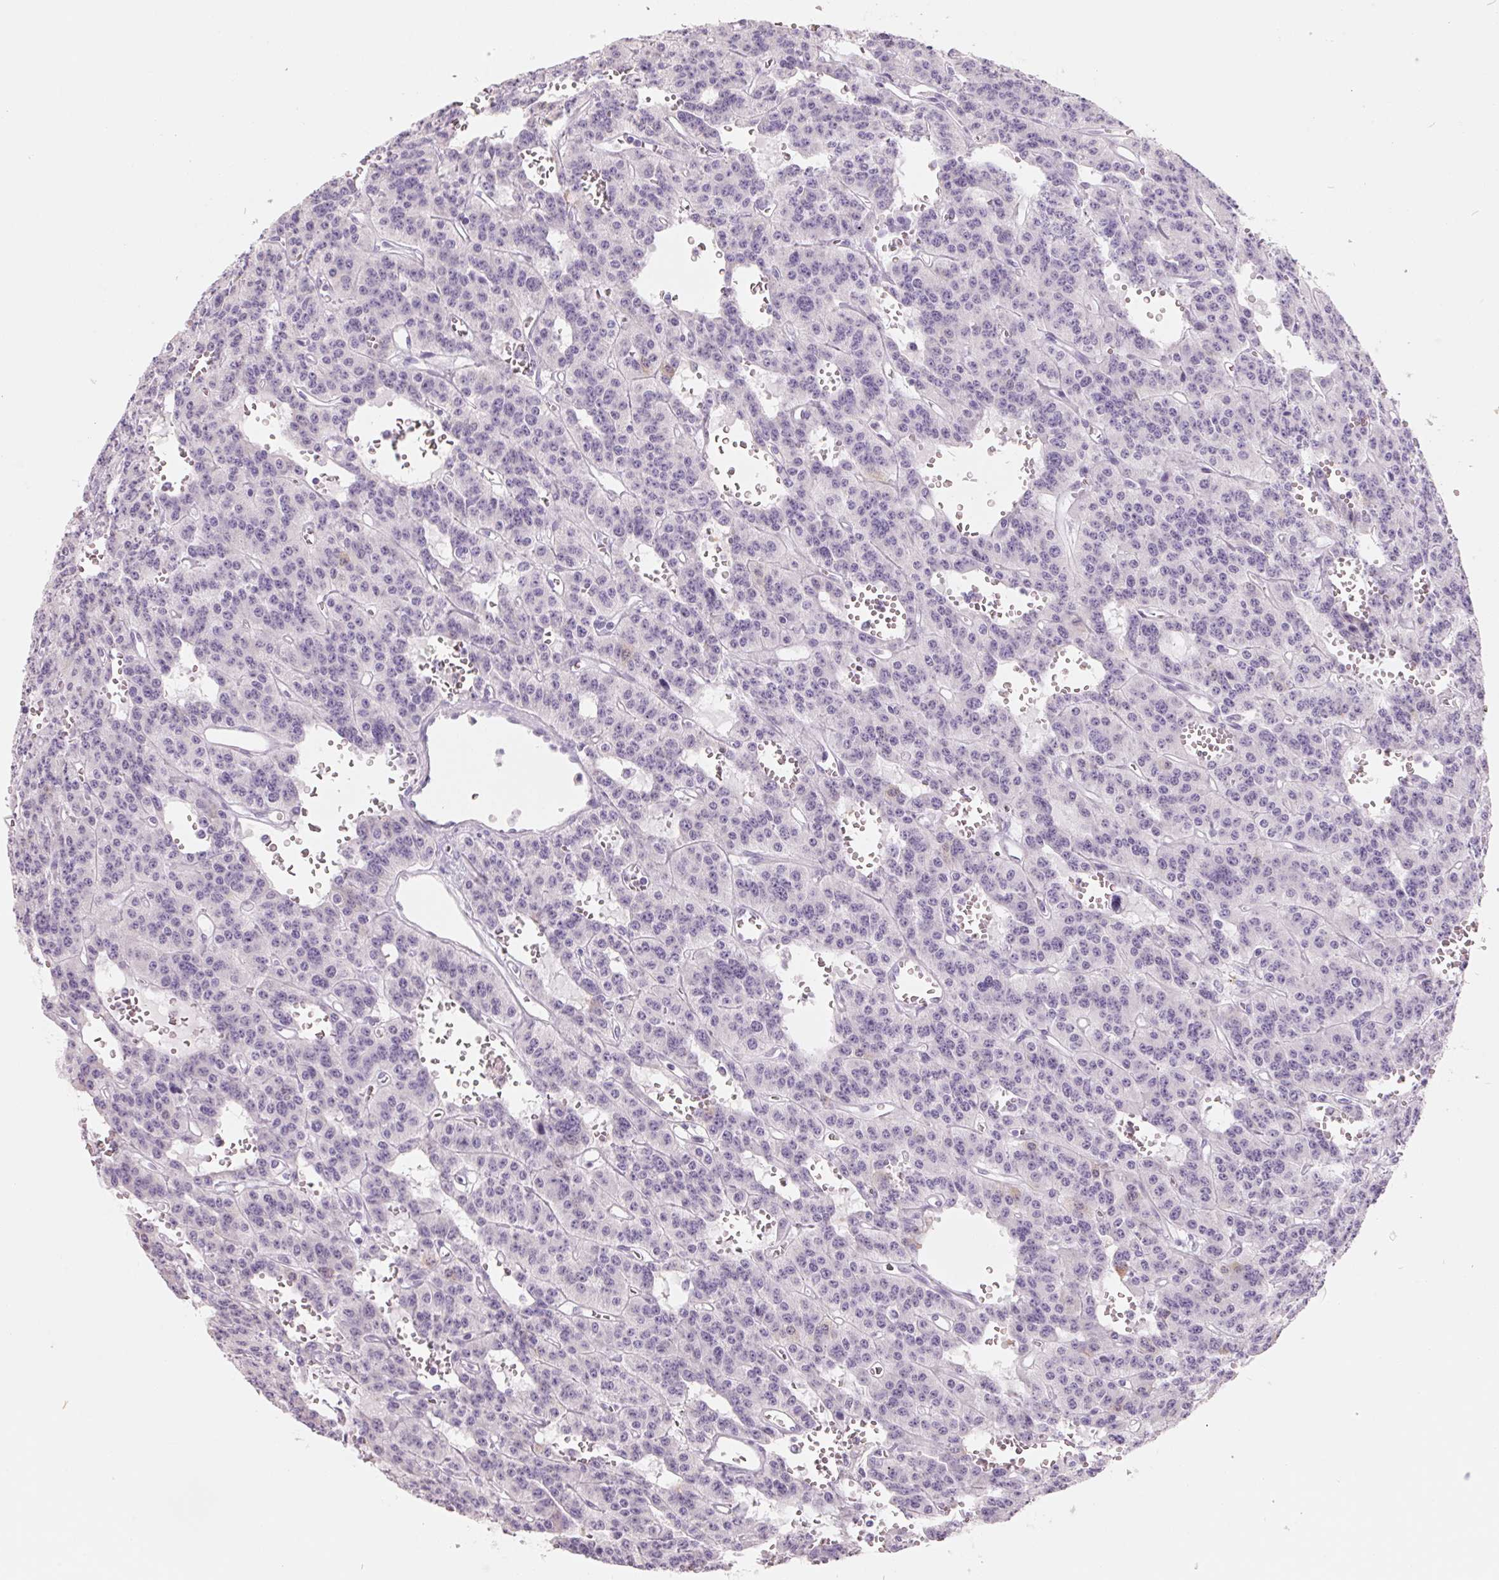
{"staining": {"intensity": "negative", "quantity": "none", "location": "none"}, "tissue": "carcinoid", "cell_type": "Tumor cells", "image_type": "cancer", "snomed": [{"axis": "morphology", "description": "Carcinoid, malignant, NOS"}, {"axis": "topography", "description": "Lung"}], "caption": "This is an immunohistochemistry micrograph of human carcinoid. There is no expression in tumor cells.", "gene": "FTCD", "patient": {"sex": "female", "age": 71}}